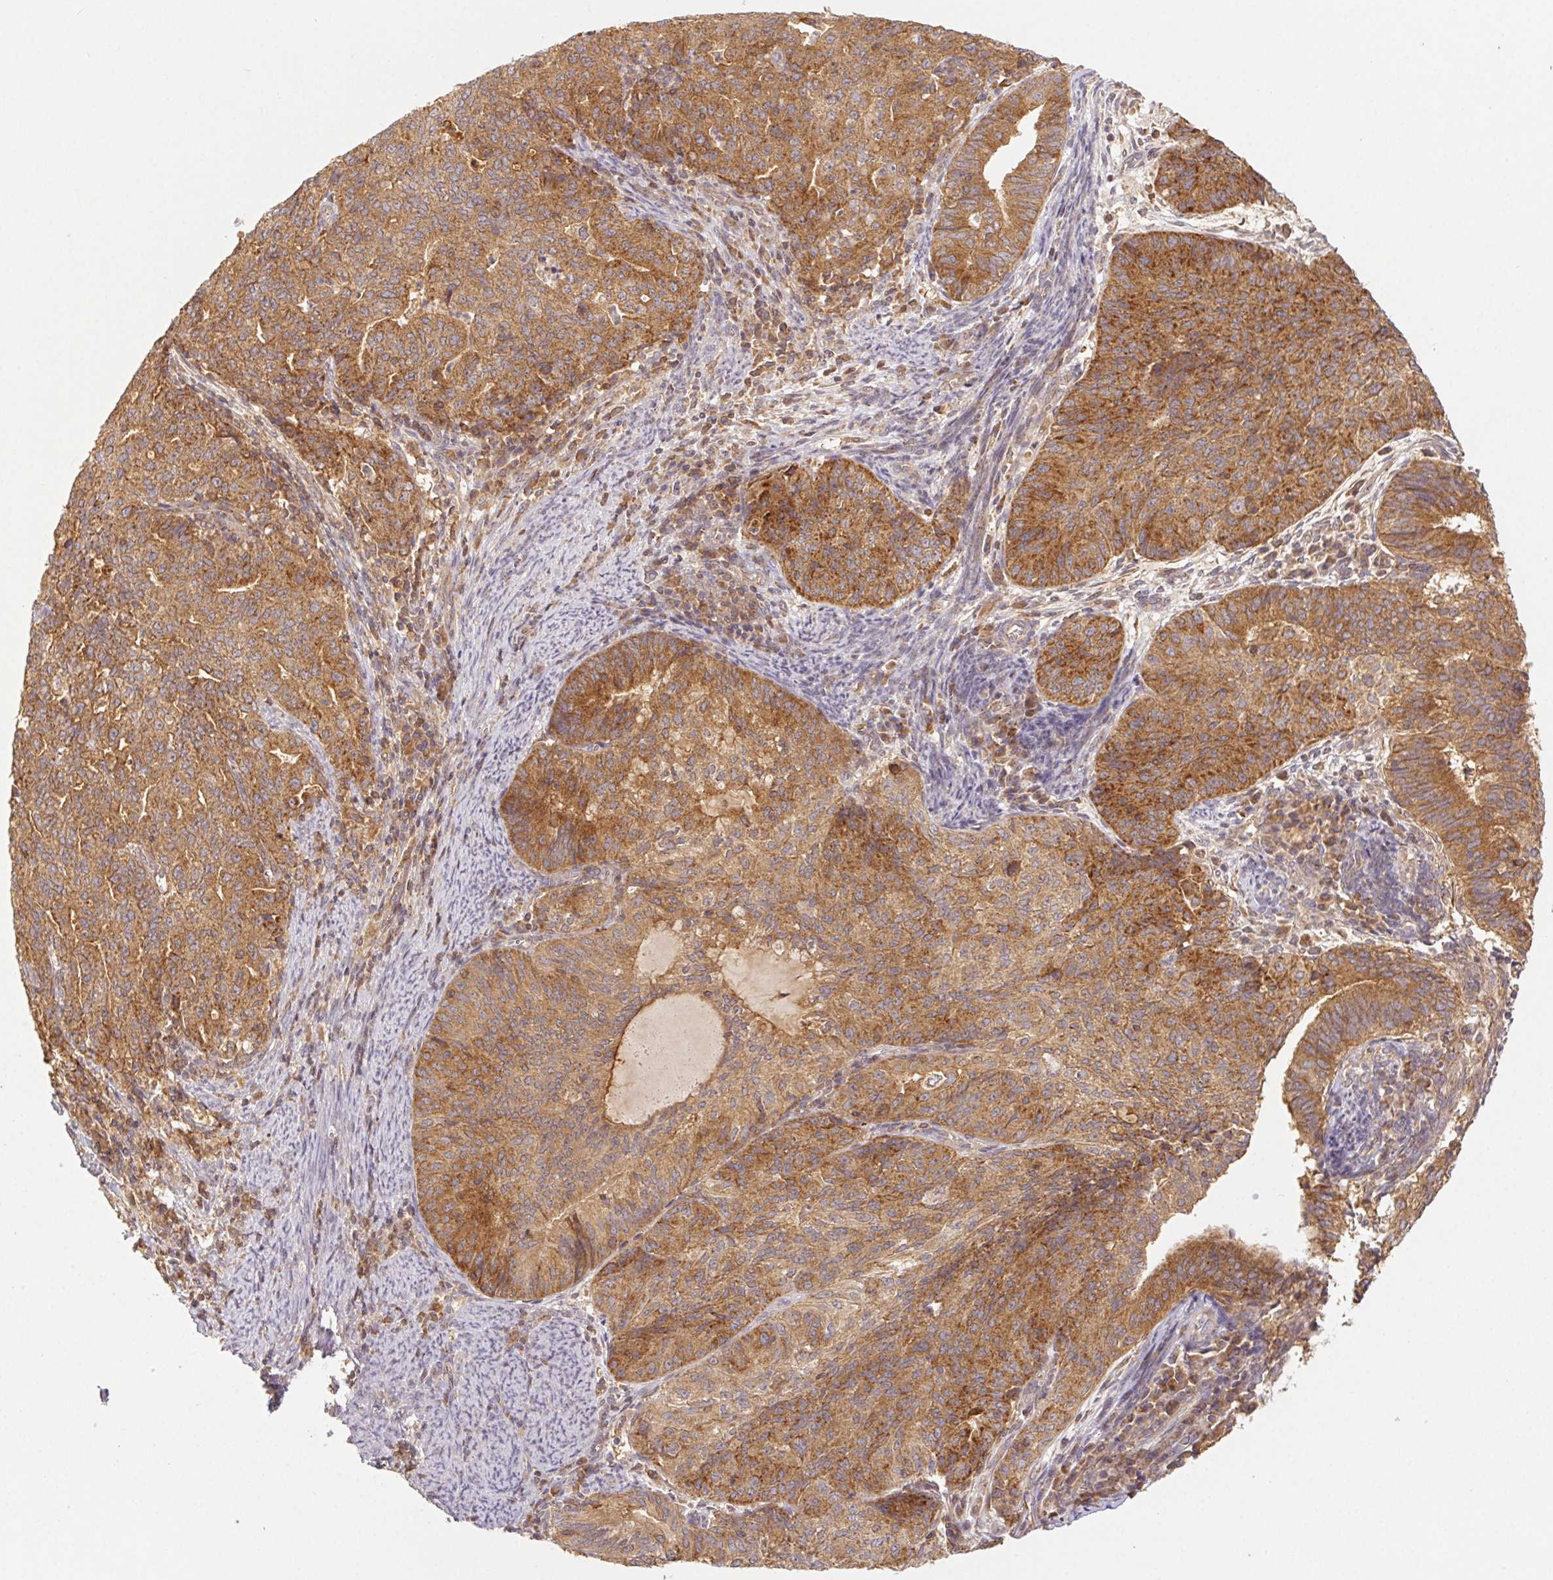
{"staining": {"intensity": "moderate", "quantity": ">75%", "location": "cytoplasmic/membranous"}, "tissue": "endometrial cancer", "cell_type": "Tumor cells", "image_type": "cancer", "snomed": [{"axis": "morphology", "description": "Adenocarcinoma, NOS"}, {"axis": "topography", "description": "Endometrium"}], "caption": "Protein expression analysis of human adenocarcinoma (endometrial) reveals moderate cytoplasmic/membranous staining in approximately >75% of tumor cells. (brown staining indicates protein expression, while blue staining denotes nuclei).", "gene": "MTHFD1", "patient": {"sex": "female", "age": 82}}